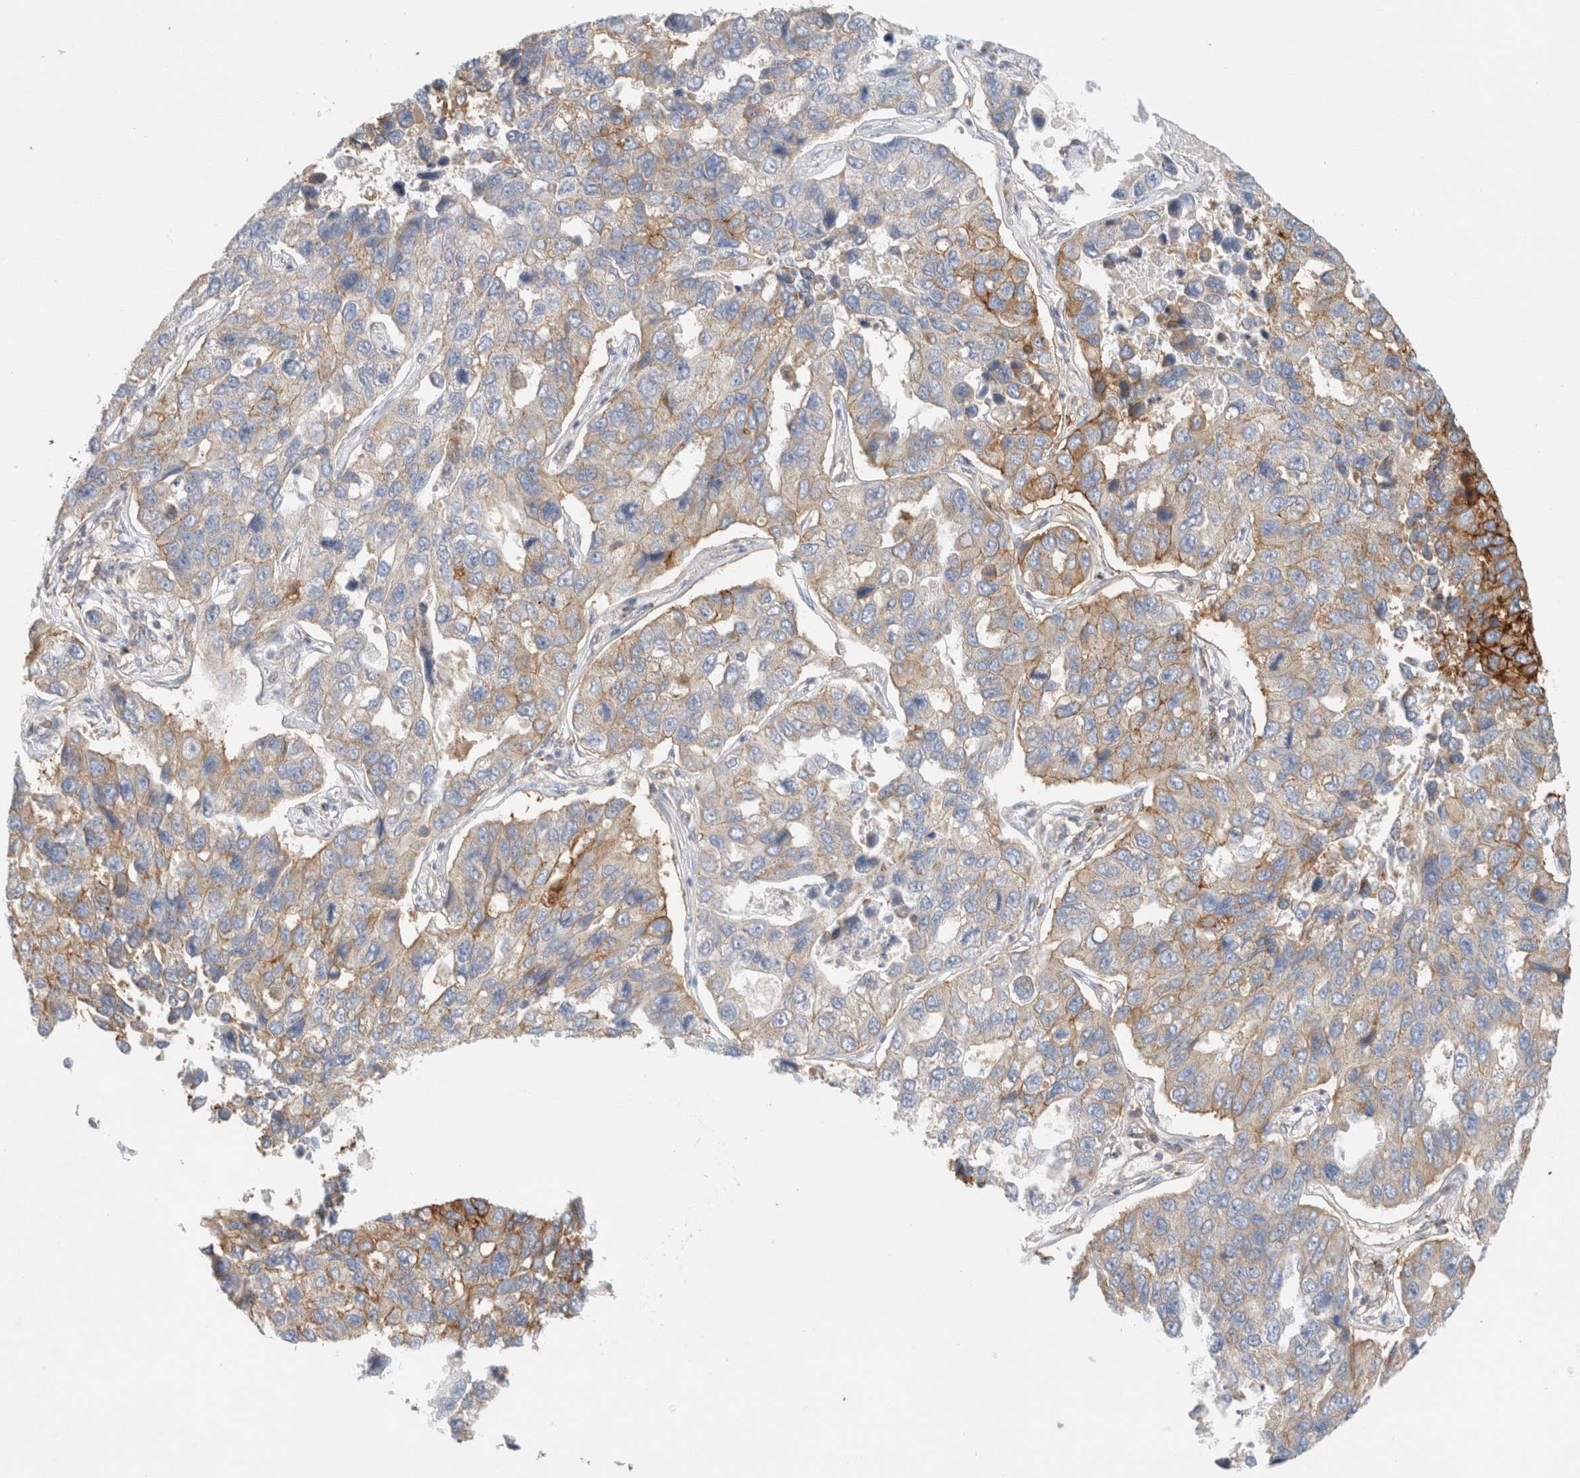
{"staining": {"intensity": "moderate", "quantity": "25%-75%", "location": "cytoplasmic/membranous"}, "tissue": "lung cancer", "cell_type": "Tumor cells", "image_type": "cancer", "snomed": [{"axis": "morphology", "description": "Adenocarcinoma, NOS"}, {"axis": "topography", "description": "Lung"}], "caption": "Immunohistochemical staining of lung adenocarcinoma shows moderate cytoplasmic/membranous protein staining in approximately 25%-75% of tumor cells. Using DAB (3,3'-diaminobenzidine) (brown) and hematoxylin (blue) stains, captured at high magnification using brightfield microscopy.", "gene": "MRM3", "patient": {"sex": "male", "age": 64}}